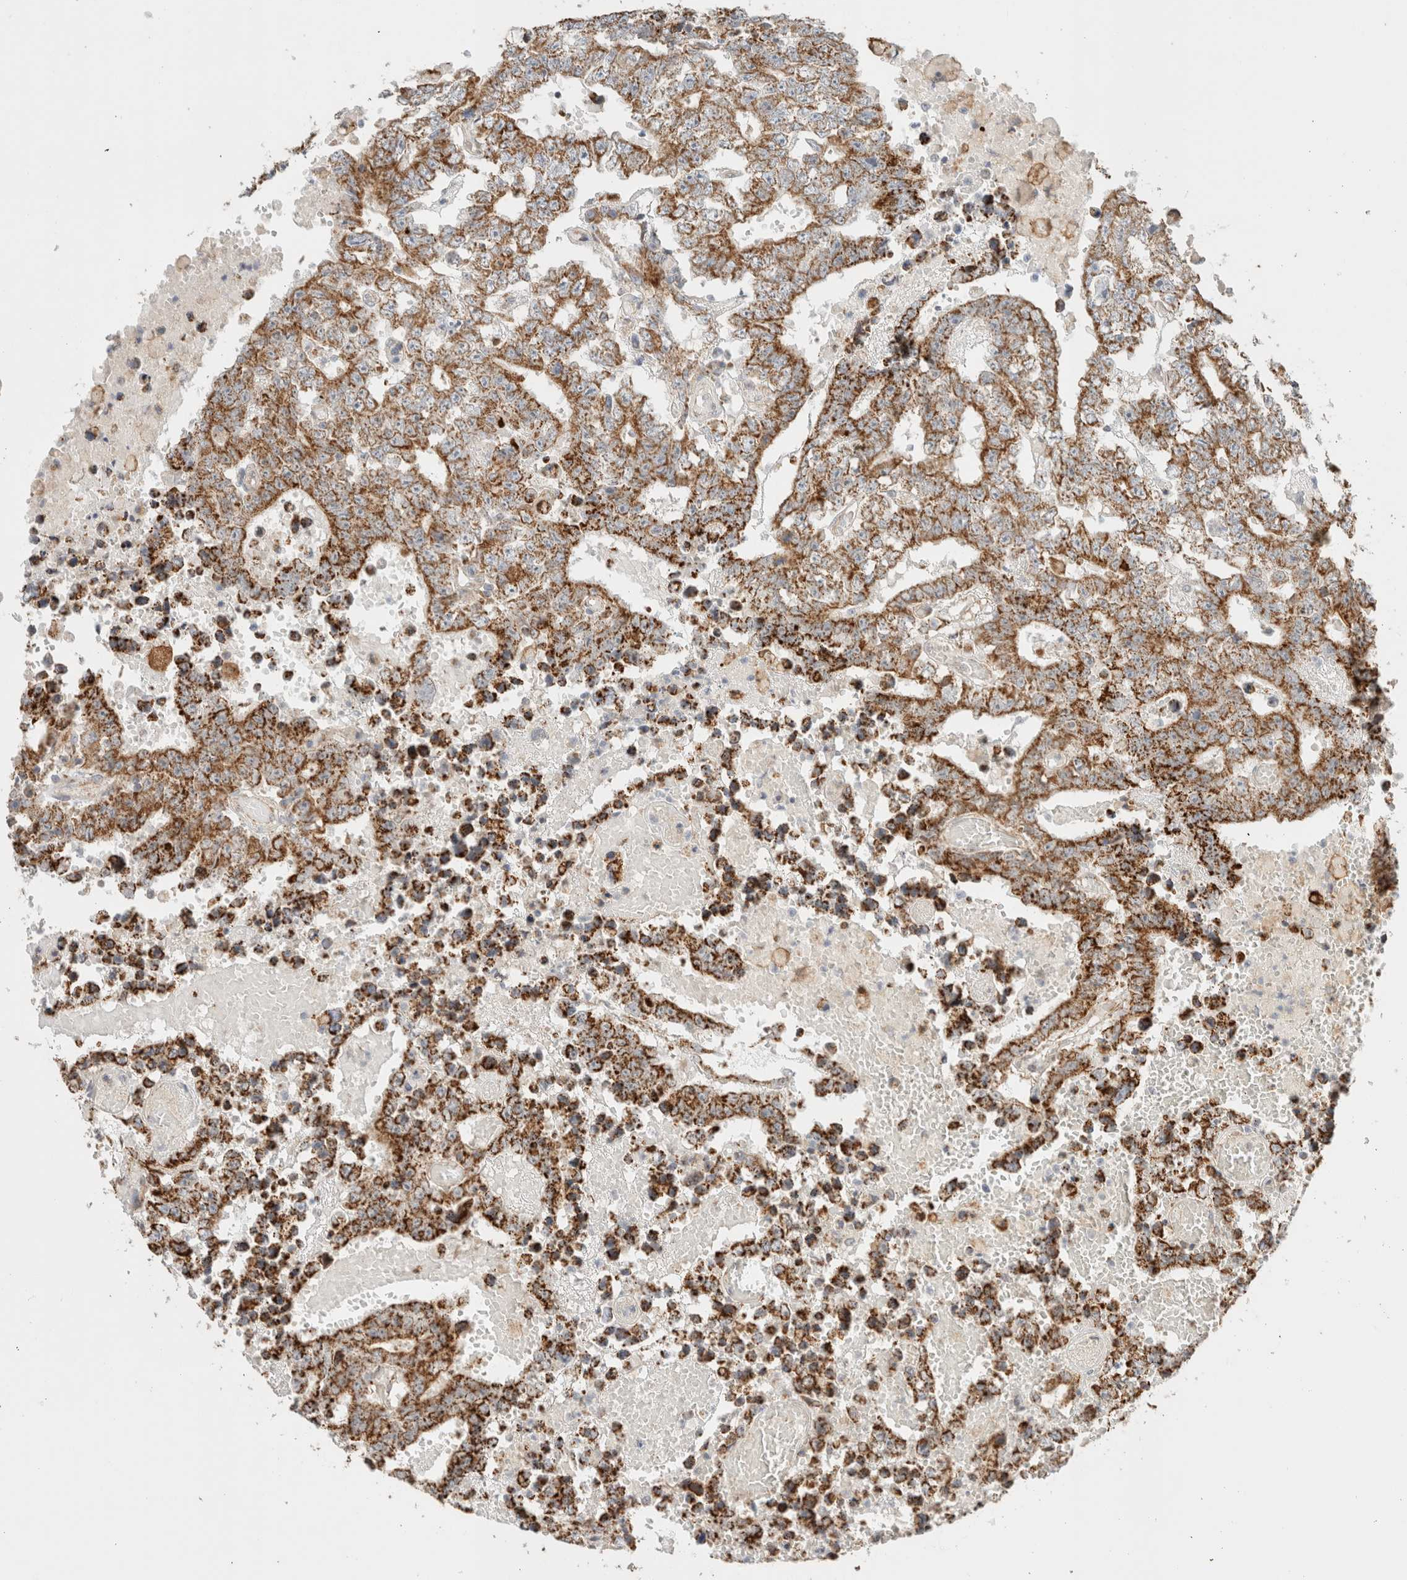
{"staining": {"intensity": "strong", "quantity": "25%-75%", "location": "cytoplasmic/membranous"}, "tissue": "testis cancer", "cell_type": "Tumor cells", "image_type": "cancer", "snomed": [{"axis": "morphology", "description": "Carcinoma, Embryonal, NOS"}, {"axis": "topography", "description": "Testis"}], "caption": "High-magnification brightfield microscopy of testis cancer (embryonal carcinoma) stained with DAB (3,3'-diaminobenzidine) (brown) and counterstained with hematoxylin (blue). tumor cells exhibit strong cytoplasmic/membranous expression is identified in about25%-75% of cells.", "gene": "MRM3", "patient": {"sex": "male", "age": 25}}